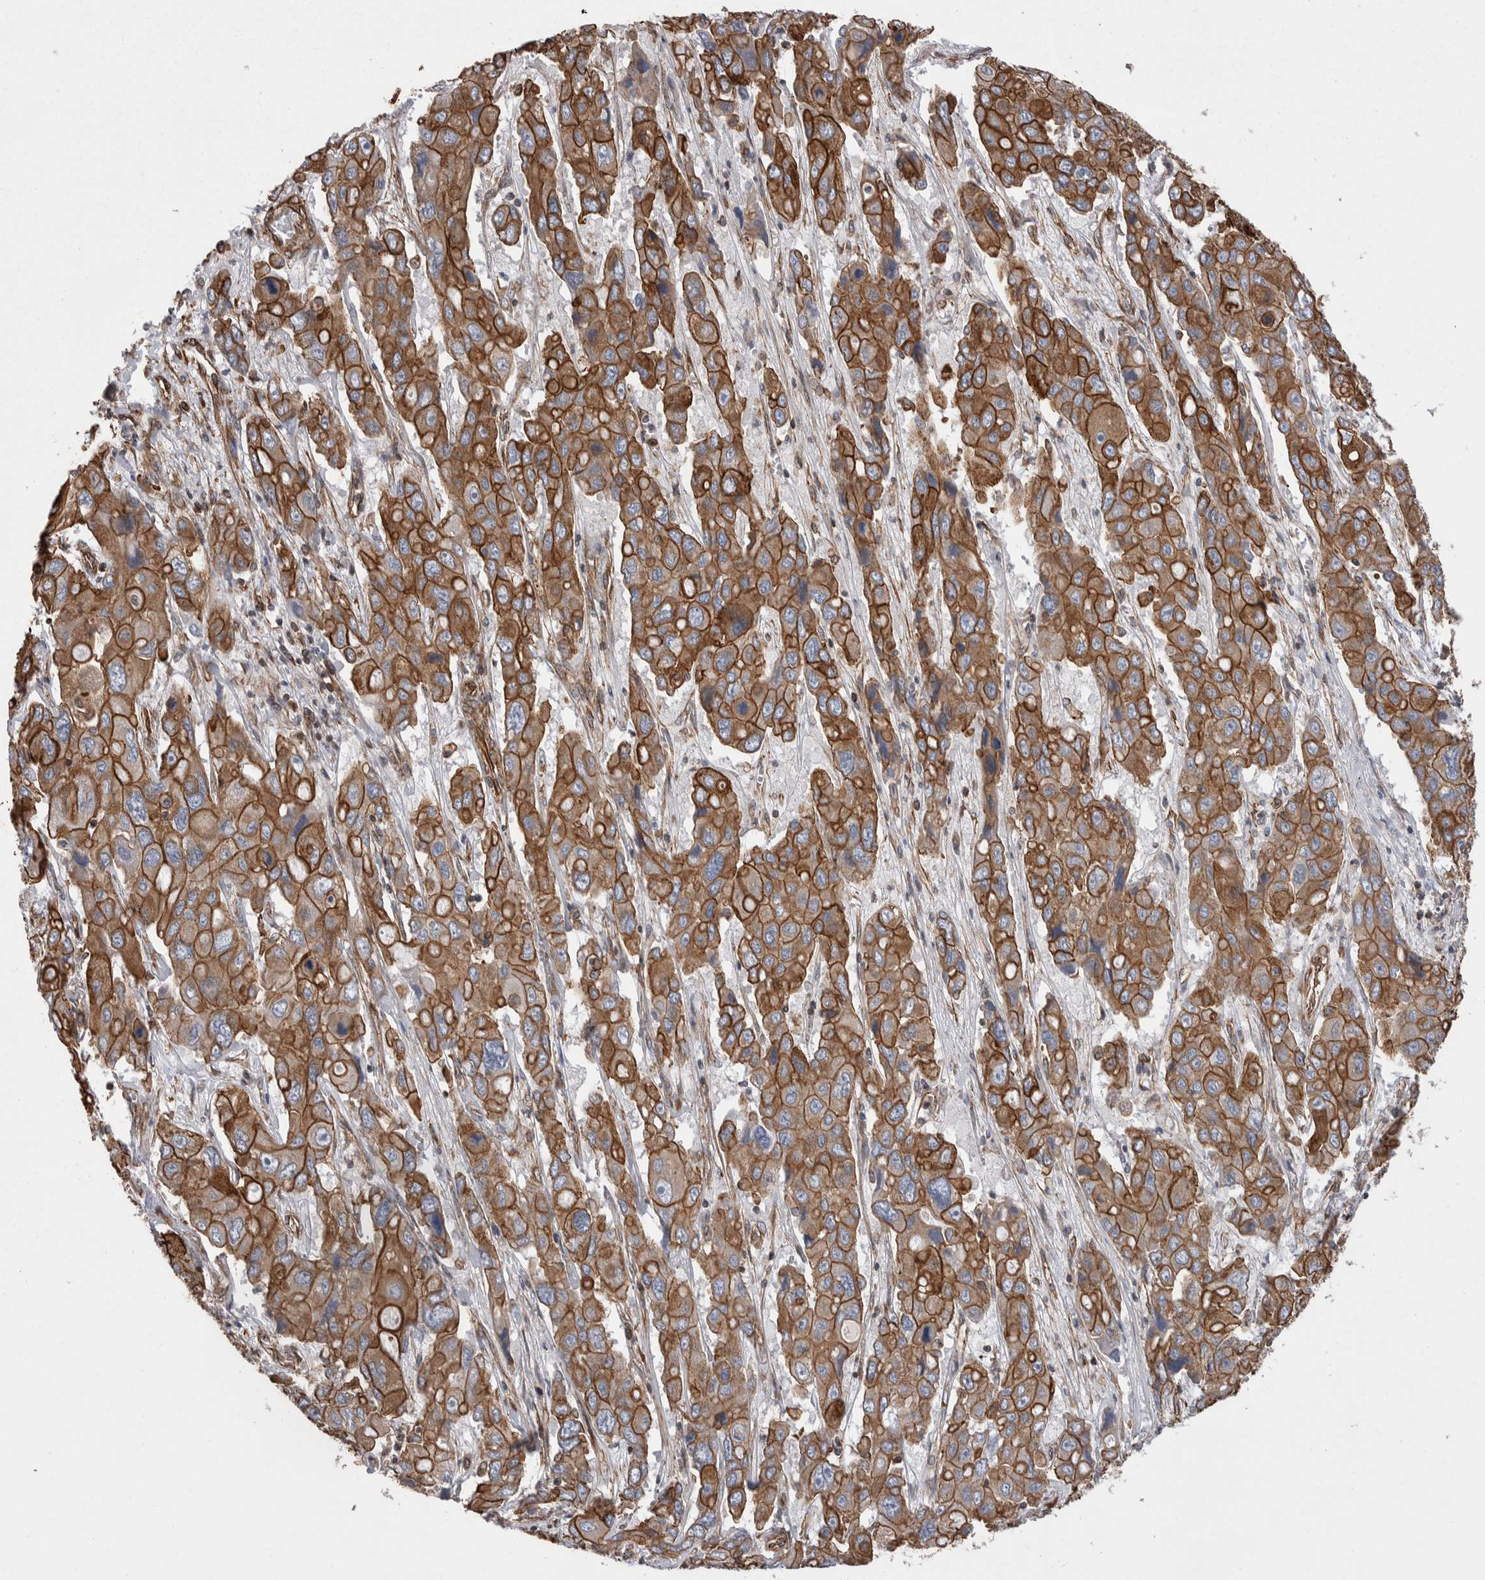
{"staining": {"intensity": "strong", "quantity": ">75%", "location": "cytoplasmic/membranous"}, "tissue": "liver cancer", "cell_type": "Tumor cells", "image_type": "cancer", "snomed": [{"axis": "morphology", "description": "Cholangiocarcinoma"}, {"axis": "topography", "description": "Liver"}], "caption": "IHC photomicrograph of human cholangiocarcinoma (liver) stained for a protein (brown), which exhibits high levels of strong cytoplasmic/membranous positivity in approximately >75% of tumor cells.", "gene": "KIF12", "patient": {"sex": "male", "age": 67}}